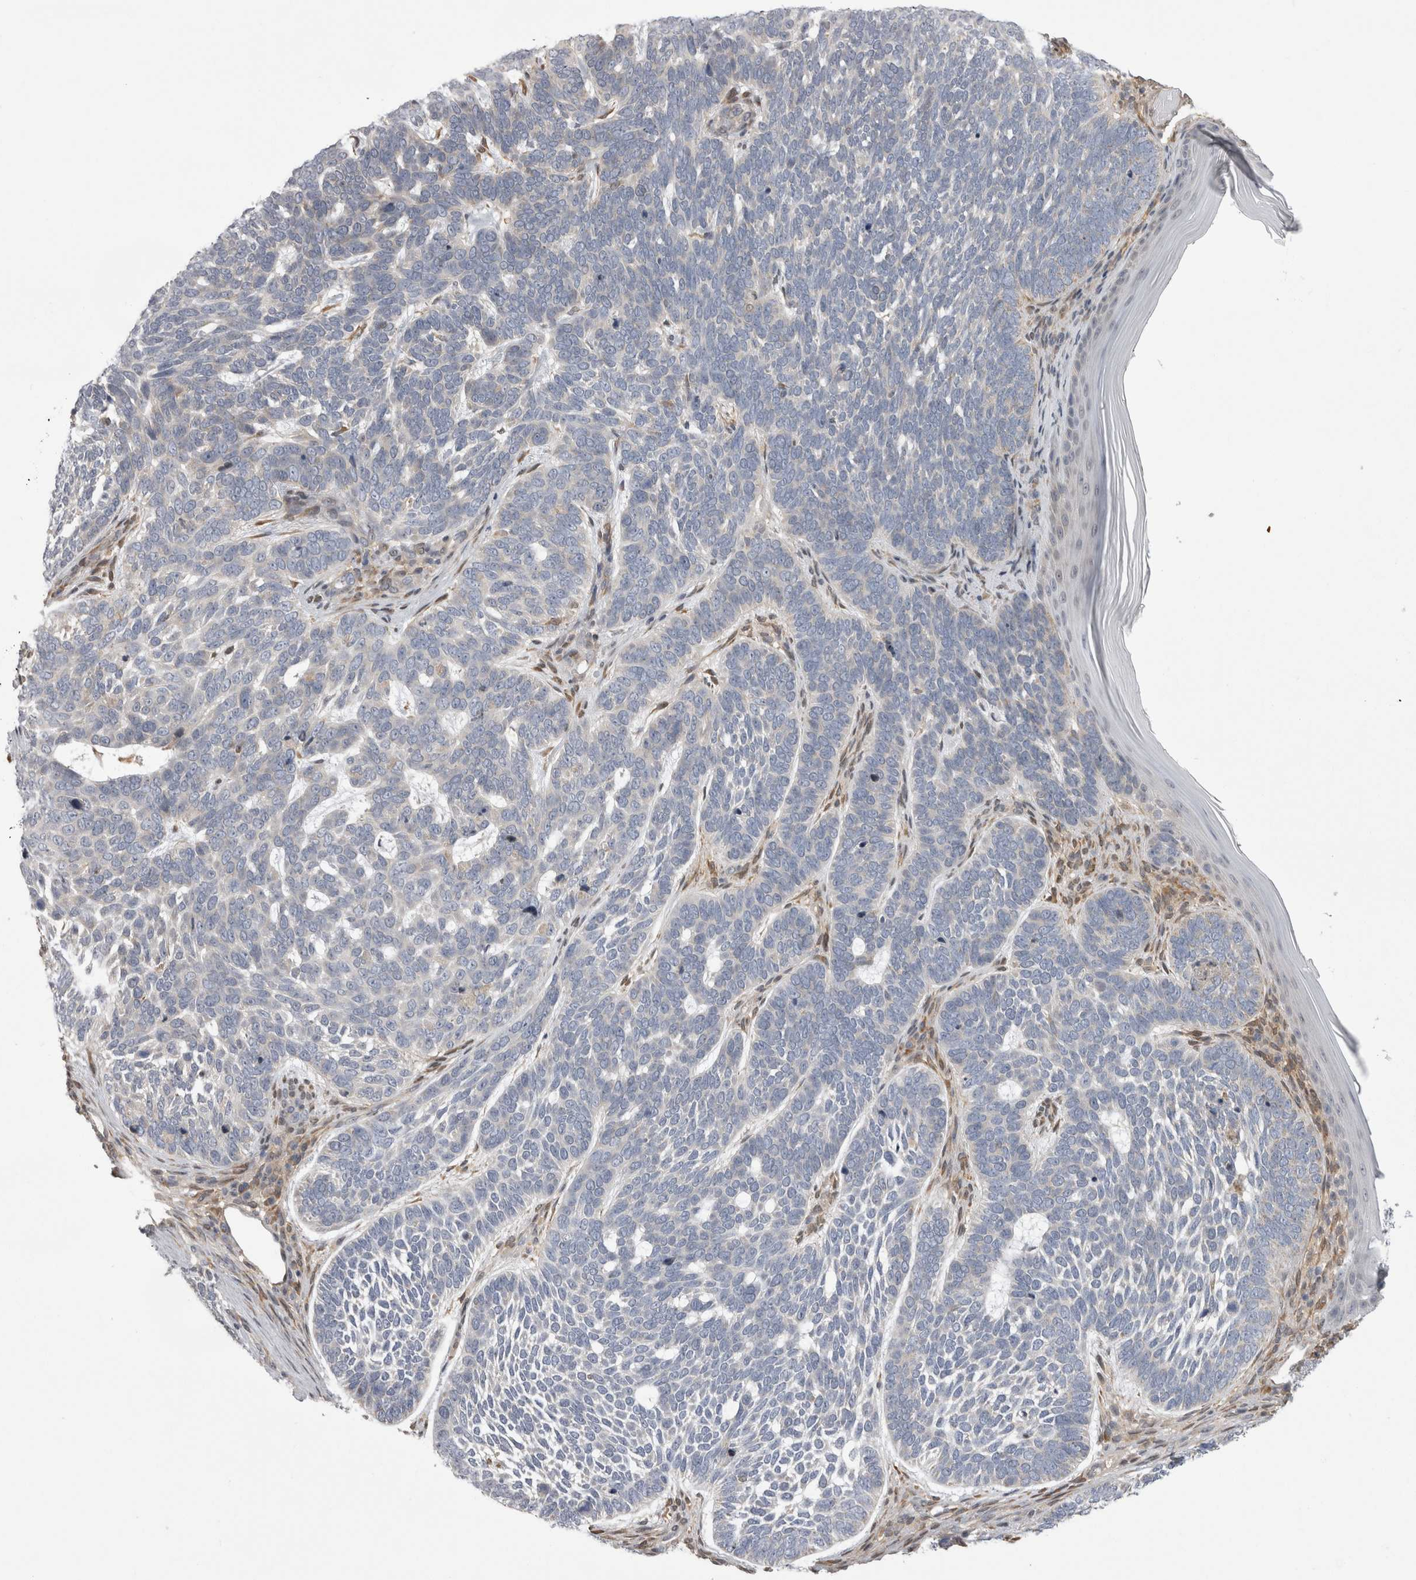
{"staining": {"intensity": "weak", "quantity": "25%-75%", "location": "cytoplasmic/membranous"}, "tissue": "skin cancer", "cell_type": "Tumor cells", "image_type": "cancer", "snomed": [{"axis": "morphology", "description": "Basal cell carcinoma"}, {"axis": "topography", "description": "Skin"}], "caption": "Immunohistochemistry (DAB) staining of human skin cancer demonstrates weak cytoplasmic/membranous protein expression in approximately 25%-75% of tumor cells.", "gene": "CHIC2", "patient": {"sex": "female", "age": 85}}